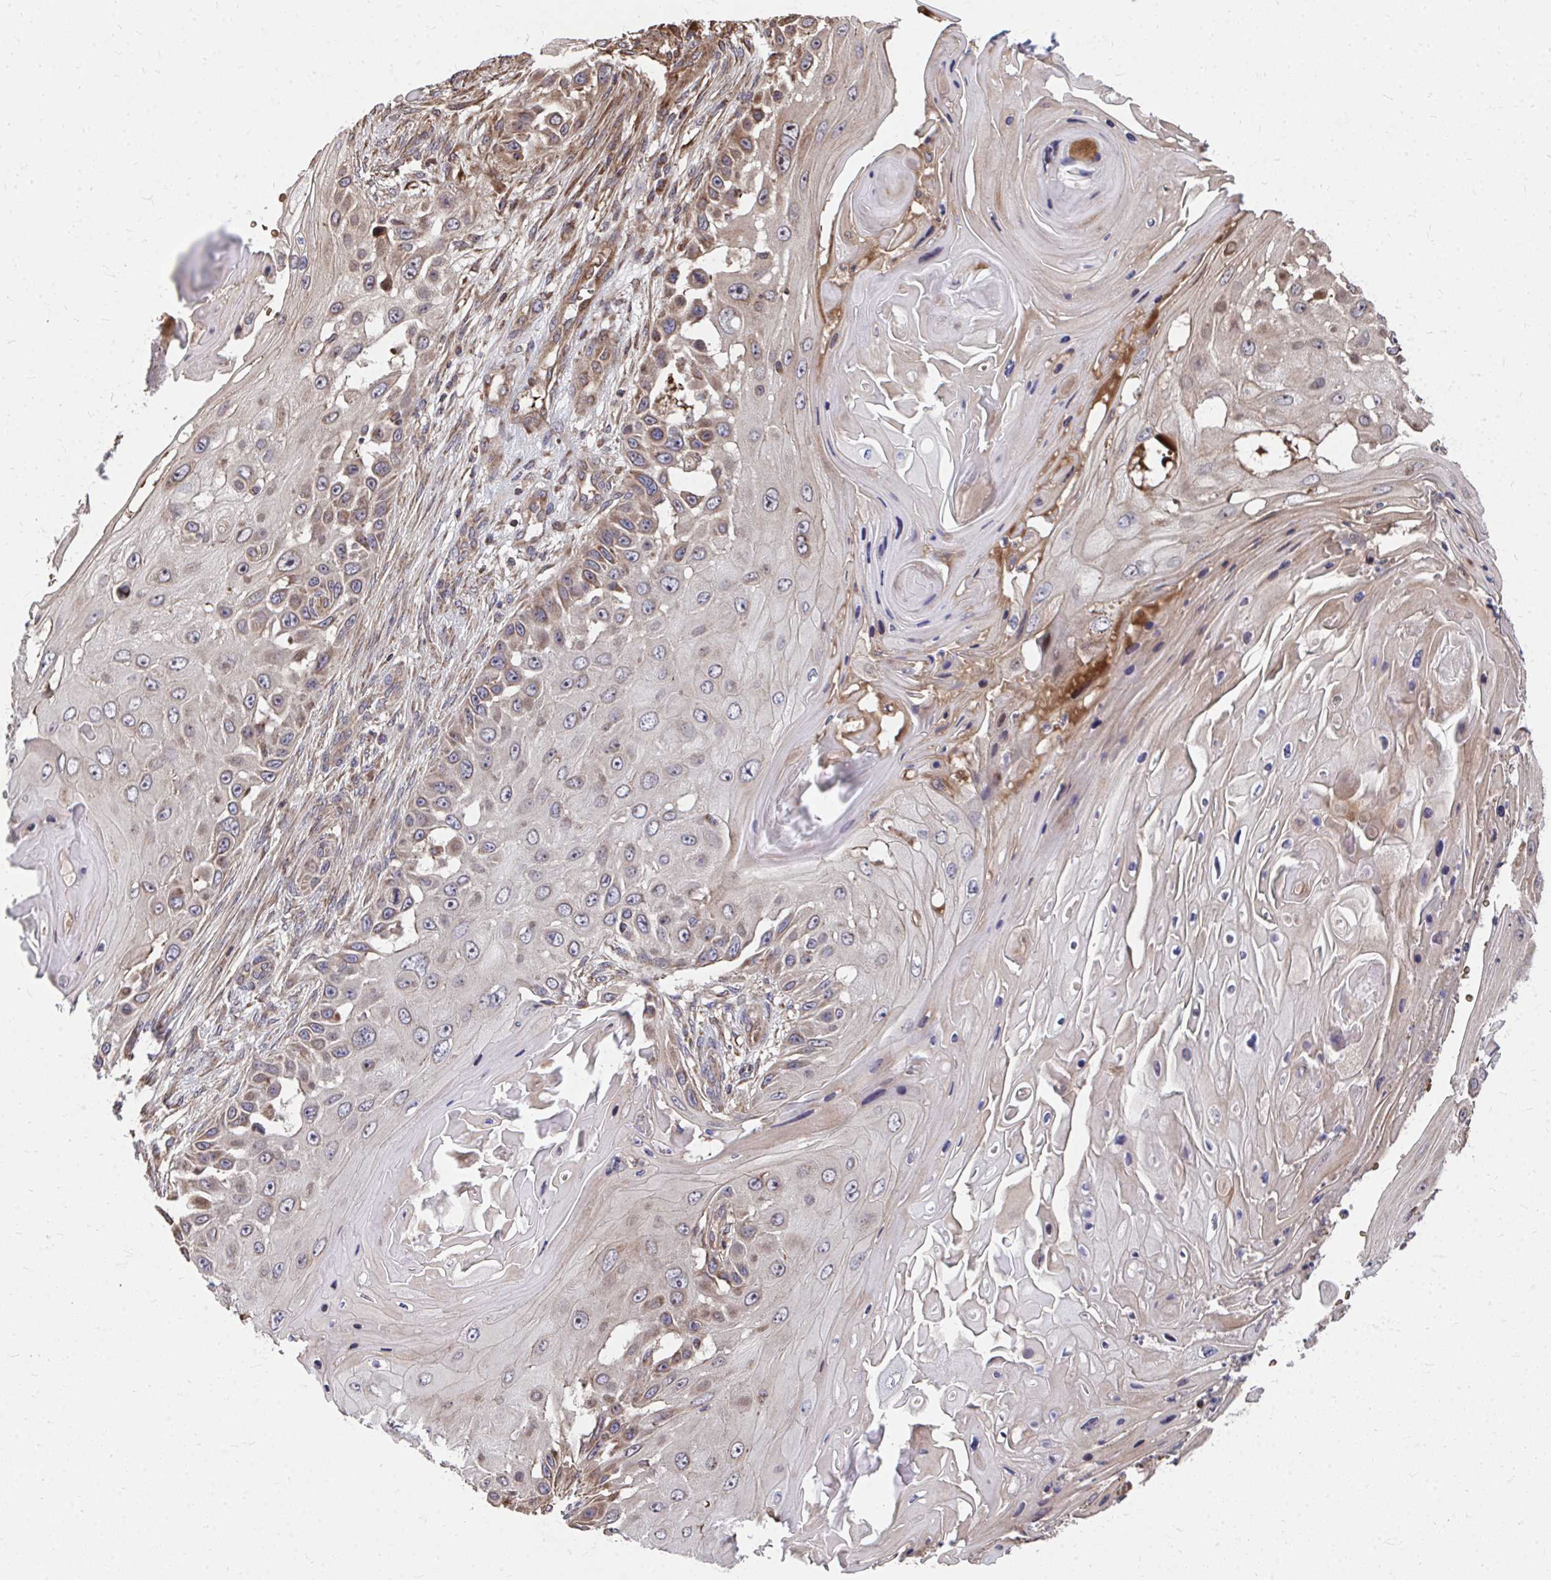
{"staining": {"intensity": "moderate", "quantity": "25%-75%", "location": "cytoplasmic/membranous"}, "tissue": "skin cancer", "cell_type": "Tumor cells", "image_type": "cancer", "snomed": [{"axis": "morphology", "description": "Squamous cell carcinoma, NOS"}, {"axis": "topography", "description": "Skin"}], "caption": "Moderate cytoplasmic/membranous positivity is seen in approximately 25%-75% of tumor cells in squamous cell carcinoma (skin).", "gene": "FAM89A", "patient": {"sex": "female", "age": 44}}